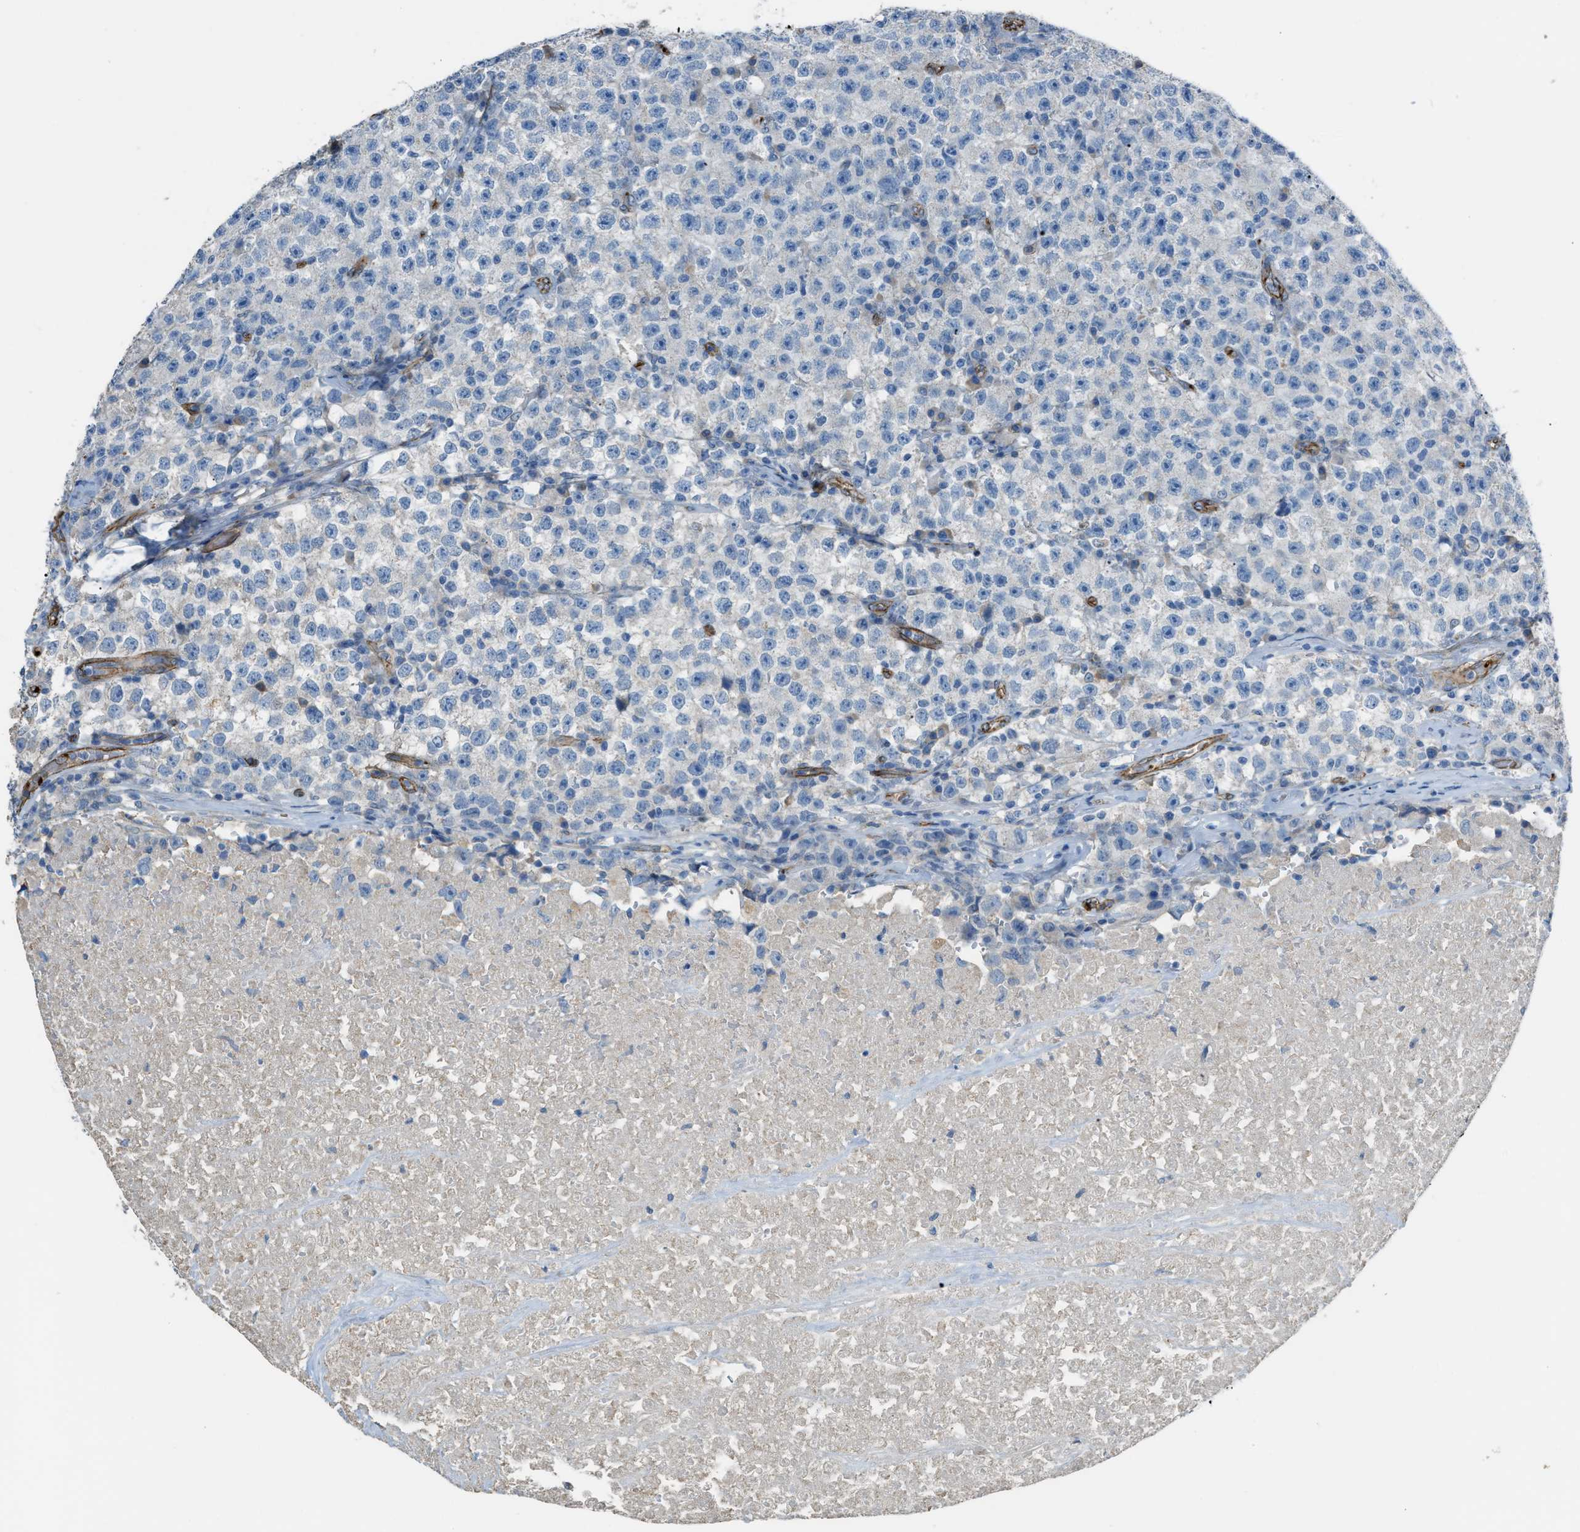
{"staining": {"intensity": "negative", "quantity": "none", "location": "none"}, "tissue": "testis cancer", "cell_type": "Tumor cells", "image_type": "cancer", "snomed": [{"axis": "morphology", "description": "Seminoma, NOS"}, {"axis": "topography", "description": "Testis"}], "caption": "Human seminoma (testis) stained for a protein using IHC exhibits no positivity in tumor cells.", "gene": "SLC22A15", "patient": {"sex": "male", "age": 22}}